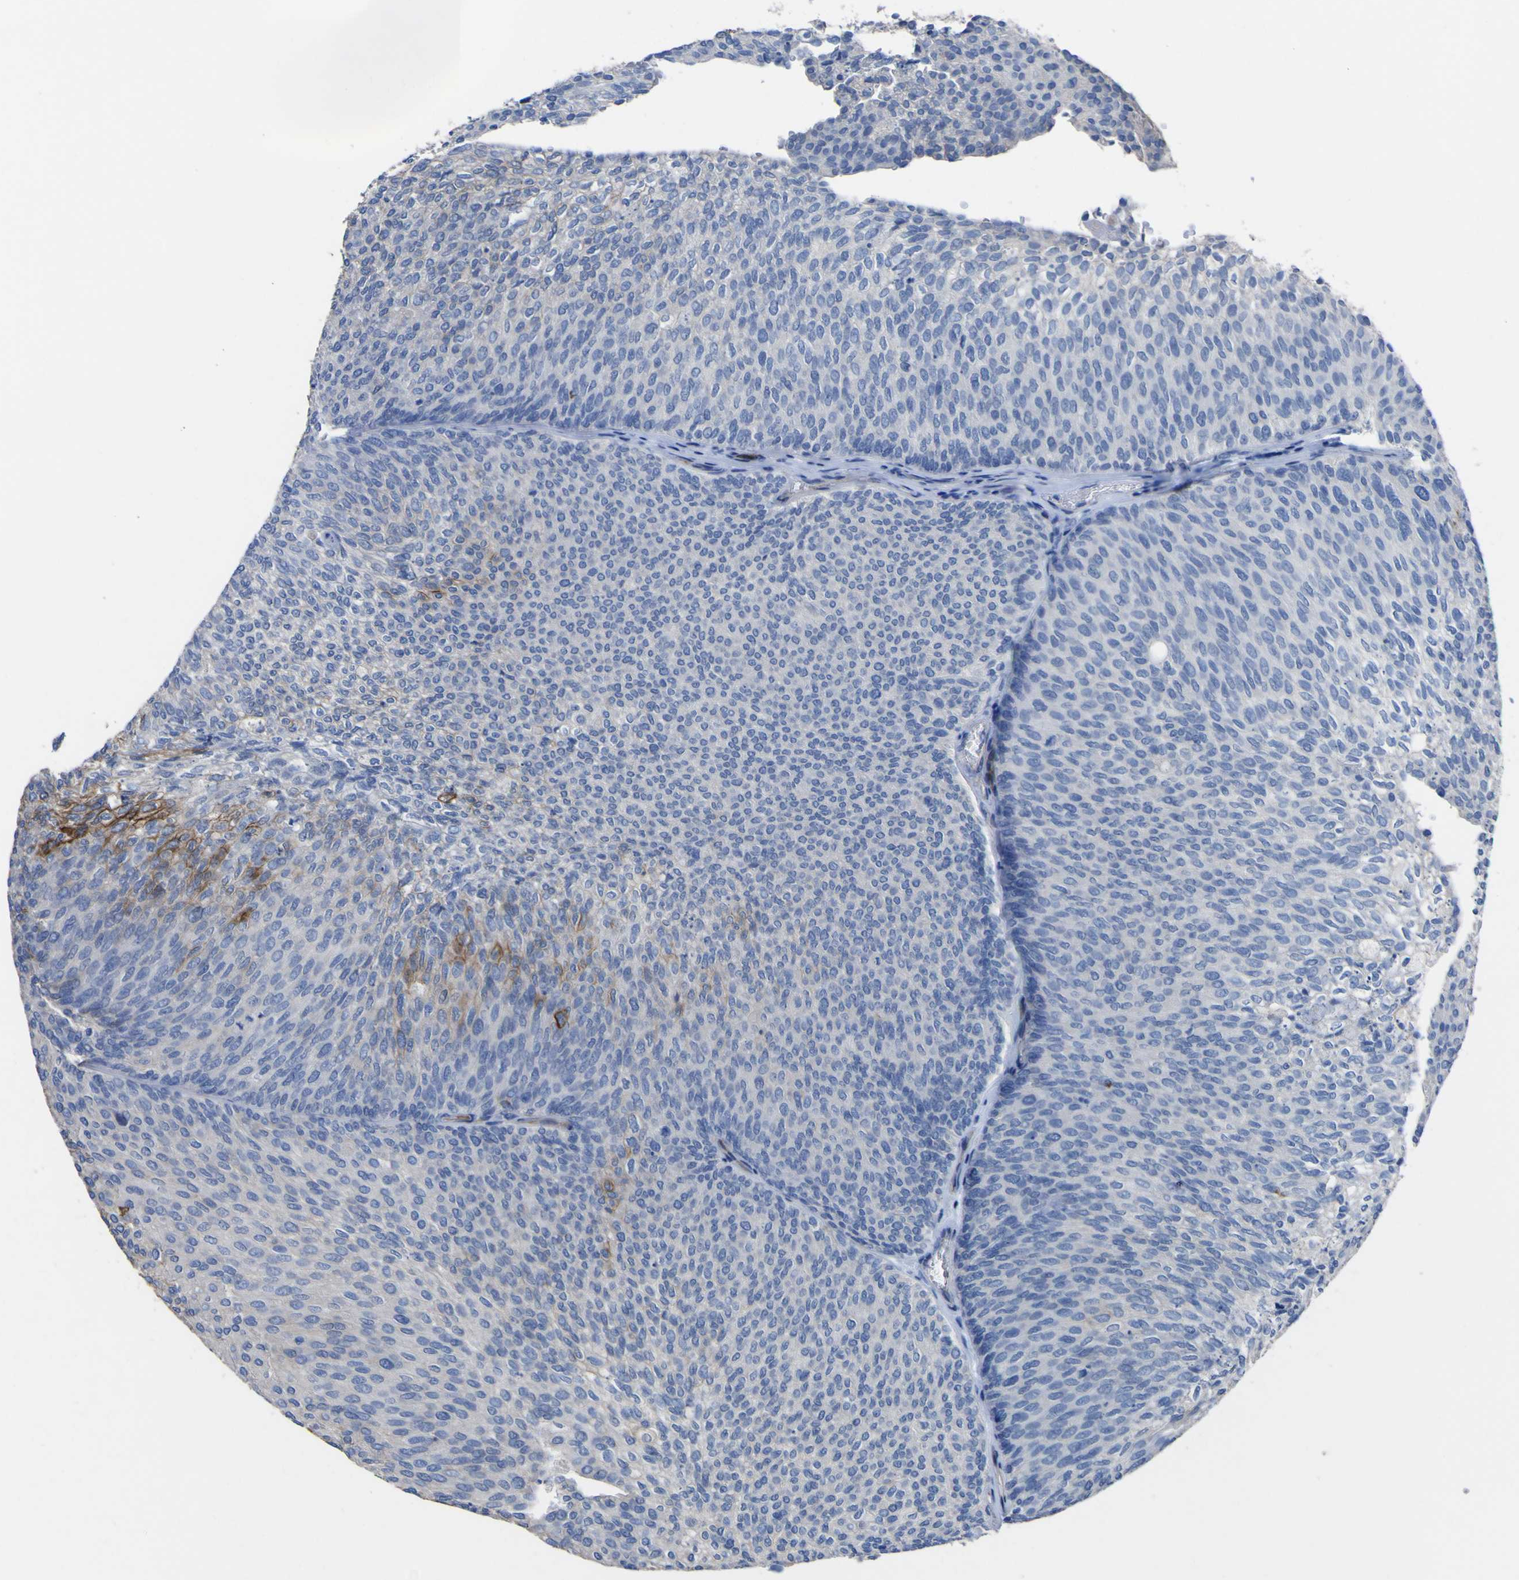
{"staining": {"intensity": "strong", "quantity": "<25%", "location": "cytoplasmic/membranous"}, "tissue": "urothelial cancer", "cell_type": "Tumor cells", "image_type": "cancer", "snomed": [{"axis": "morphology", "description": "Urothelial carcinoma, Low grade"}, {"axis": "topography", "description": "Urinary bladder"}], "caption": "Urothelial cancer stained with DAB (3,3'-diaminobenzidine) IHC demonstrates medium levels of strong cytoplasmic/membranous positivity in approximately <25% of tumor cells.", "gene": "AGO4", "patient": {"sex": "female", "age": 79}}